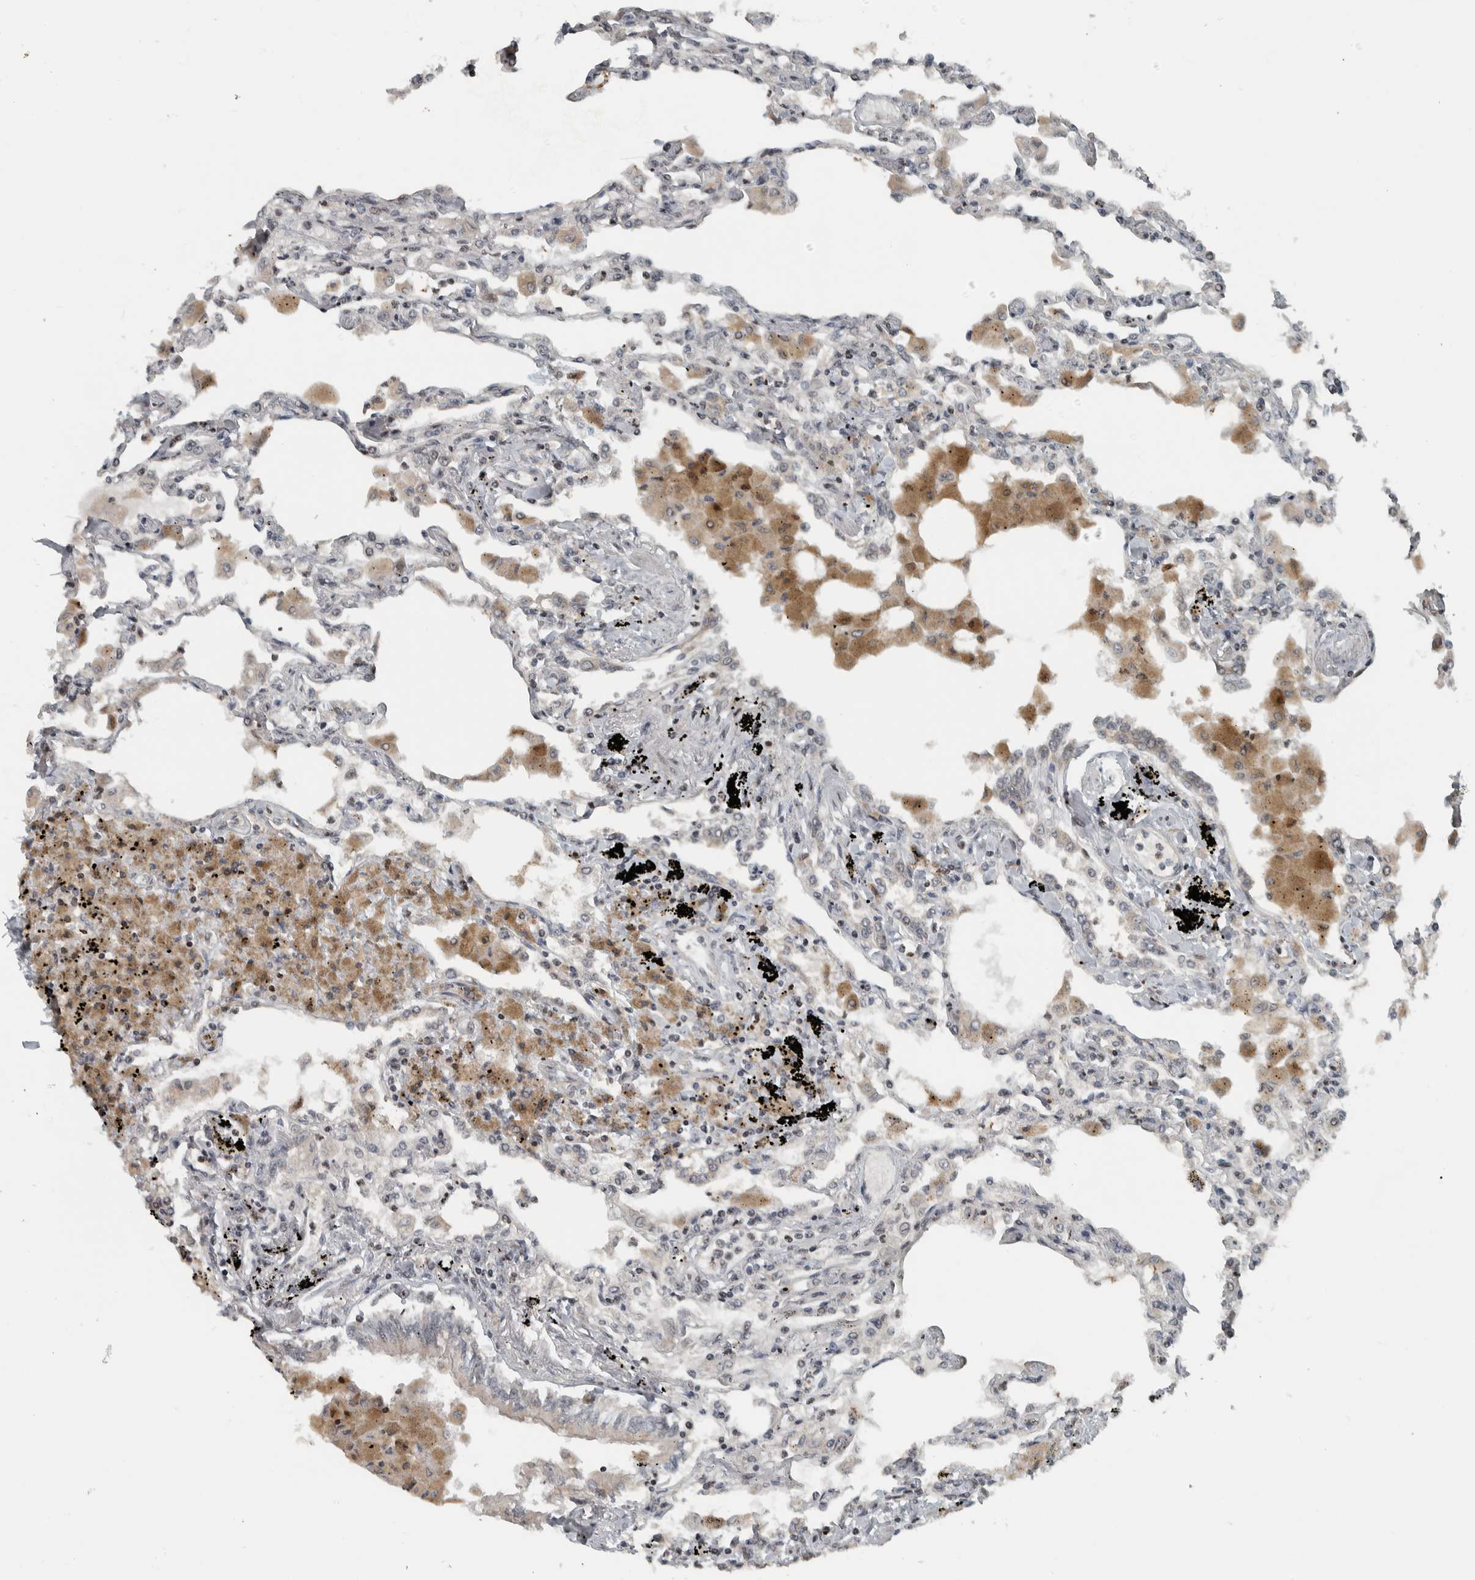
{"staining": {"intensity": "moderate", "quantity": "<25%", "location": "cytoplasmic/membranous"}, "tissue": "lung", "cell_type": "Alveolar cells", "image_type": "normal", "snomed": [{"axis": "morphology", "description": "Normal tissue, NOS"}, {"axis": "topography", "description": "Bronchus"}, {"axis": "topography", "description": "Lung"}], "caption": "Protein expression analysis of benign human lung reveals moderate cytoplasmic/membranous expression in approximately <25% of alveolar cells.", "gene": "NAPG", "patient": {"sex": "female", "age": 49}}